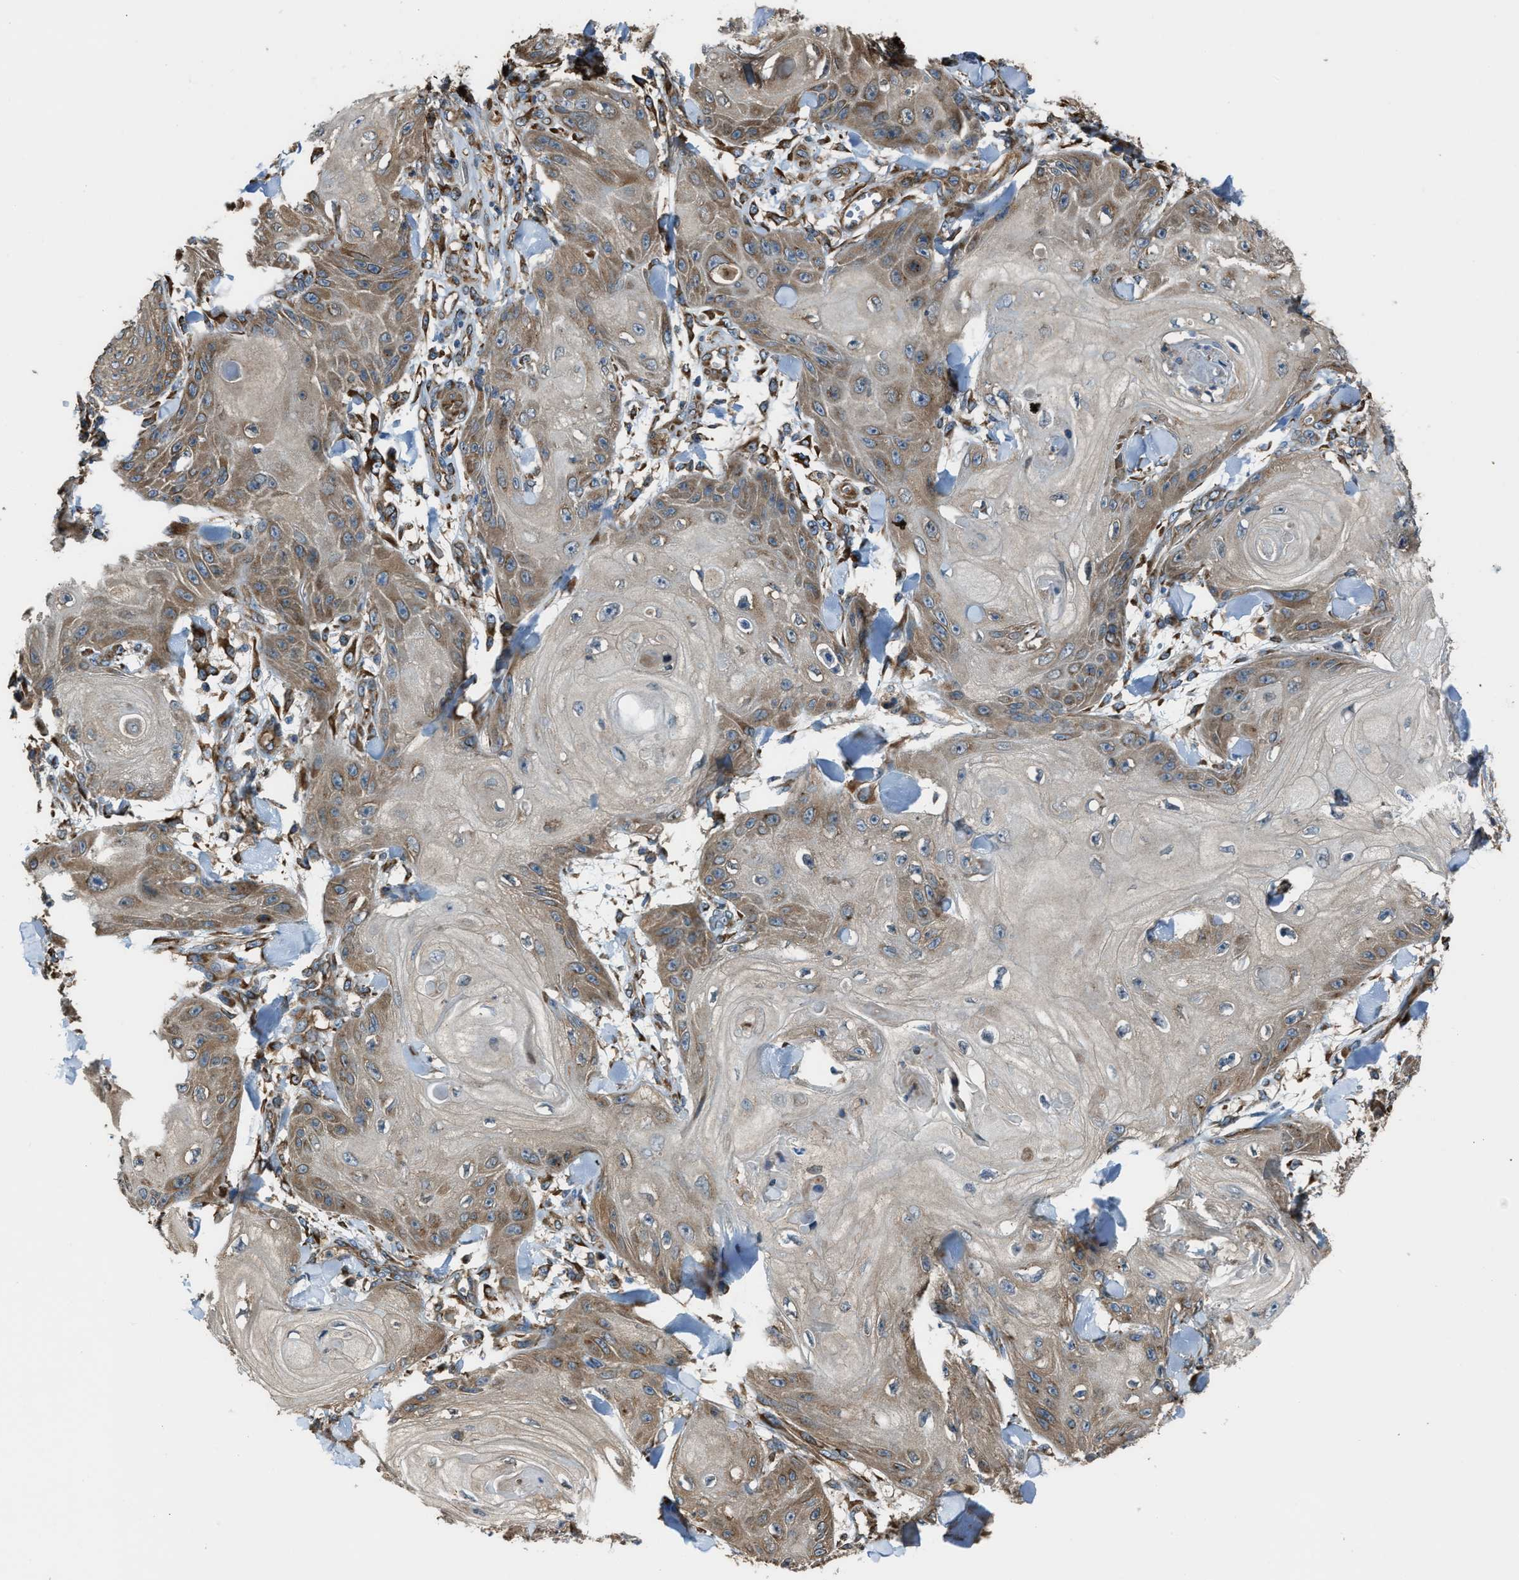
{"staining": {"intensity": "moderate", "quantity": ">75%", "location": "cytoplasmic/membranous"}, "tissue": "skin cancer", "cell_type": "Tumor cells", "image_type": "cancer", "snomed": [{"axis": "morphology", "description": "Squamous cell carcinoma, NOS"}, {"axis": "topography", "description": "Skin"}], "caption": "Moderate cytoplasmic/membranous protein expression is appreciated in approximately >75% of tumor cells in skin squamous cell carcinoma.", "gene": "TRPC1", "patient": {"sex": "male", "age": 74}}